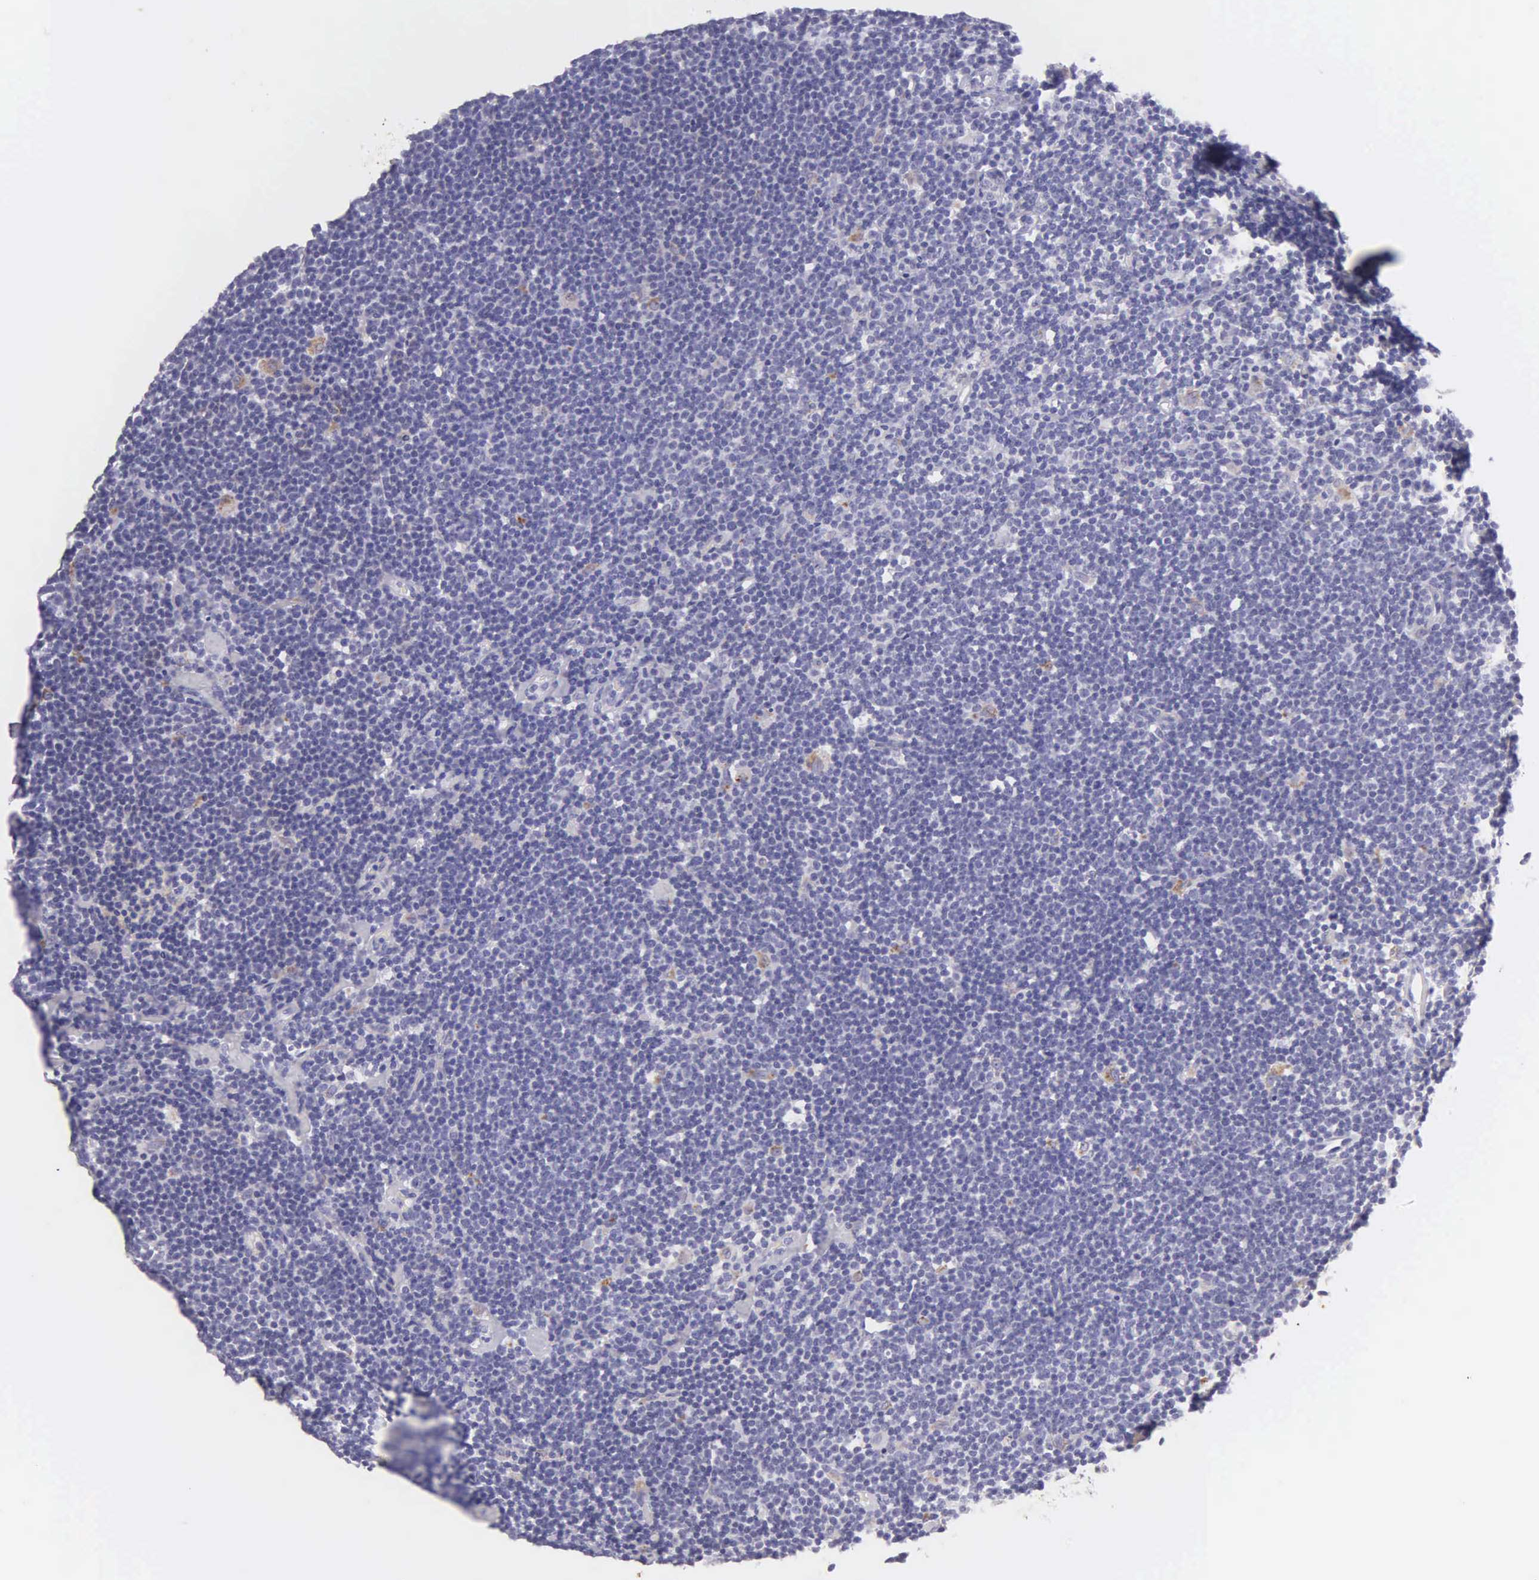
{"staining": {"intensity": "negative", "quantity": "none", "location": "none"}, "tissue": "lymphoma", "cell_type": "Tumor cells", "image_type": "cancer", "snomed": [{"axis": "morphology", "description": "Malignant lymphoma, non-Hodgkin's type, Low grade"}, {"axis": "topography", "description": "Lymph node"}], "caption": "Tumor cells show no significant protein expression in low-grade malignant lymphoma, non-Hodgkin's type.", "gene": "KRT17", "patient": {"sex": "male", "age": 65}}